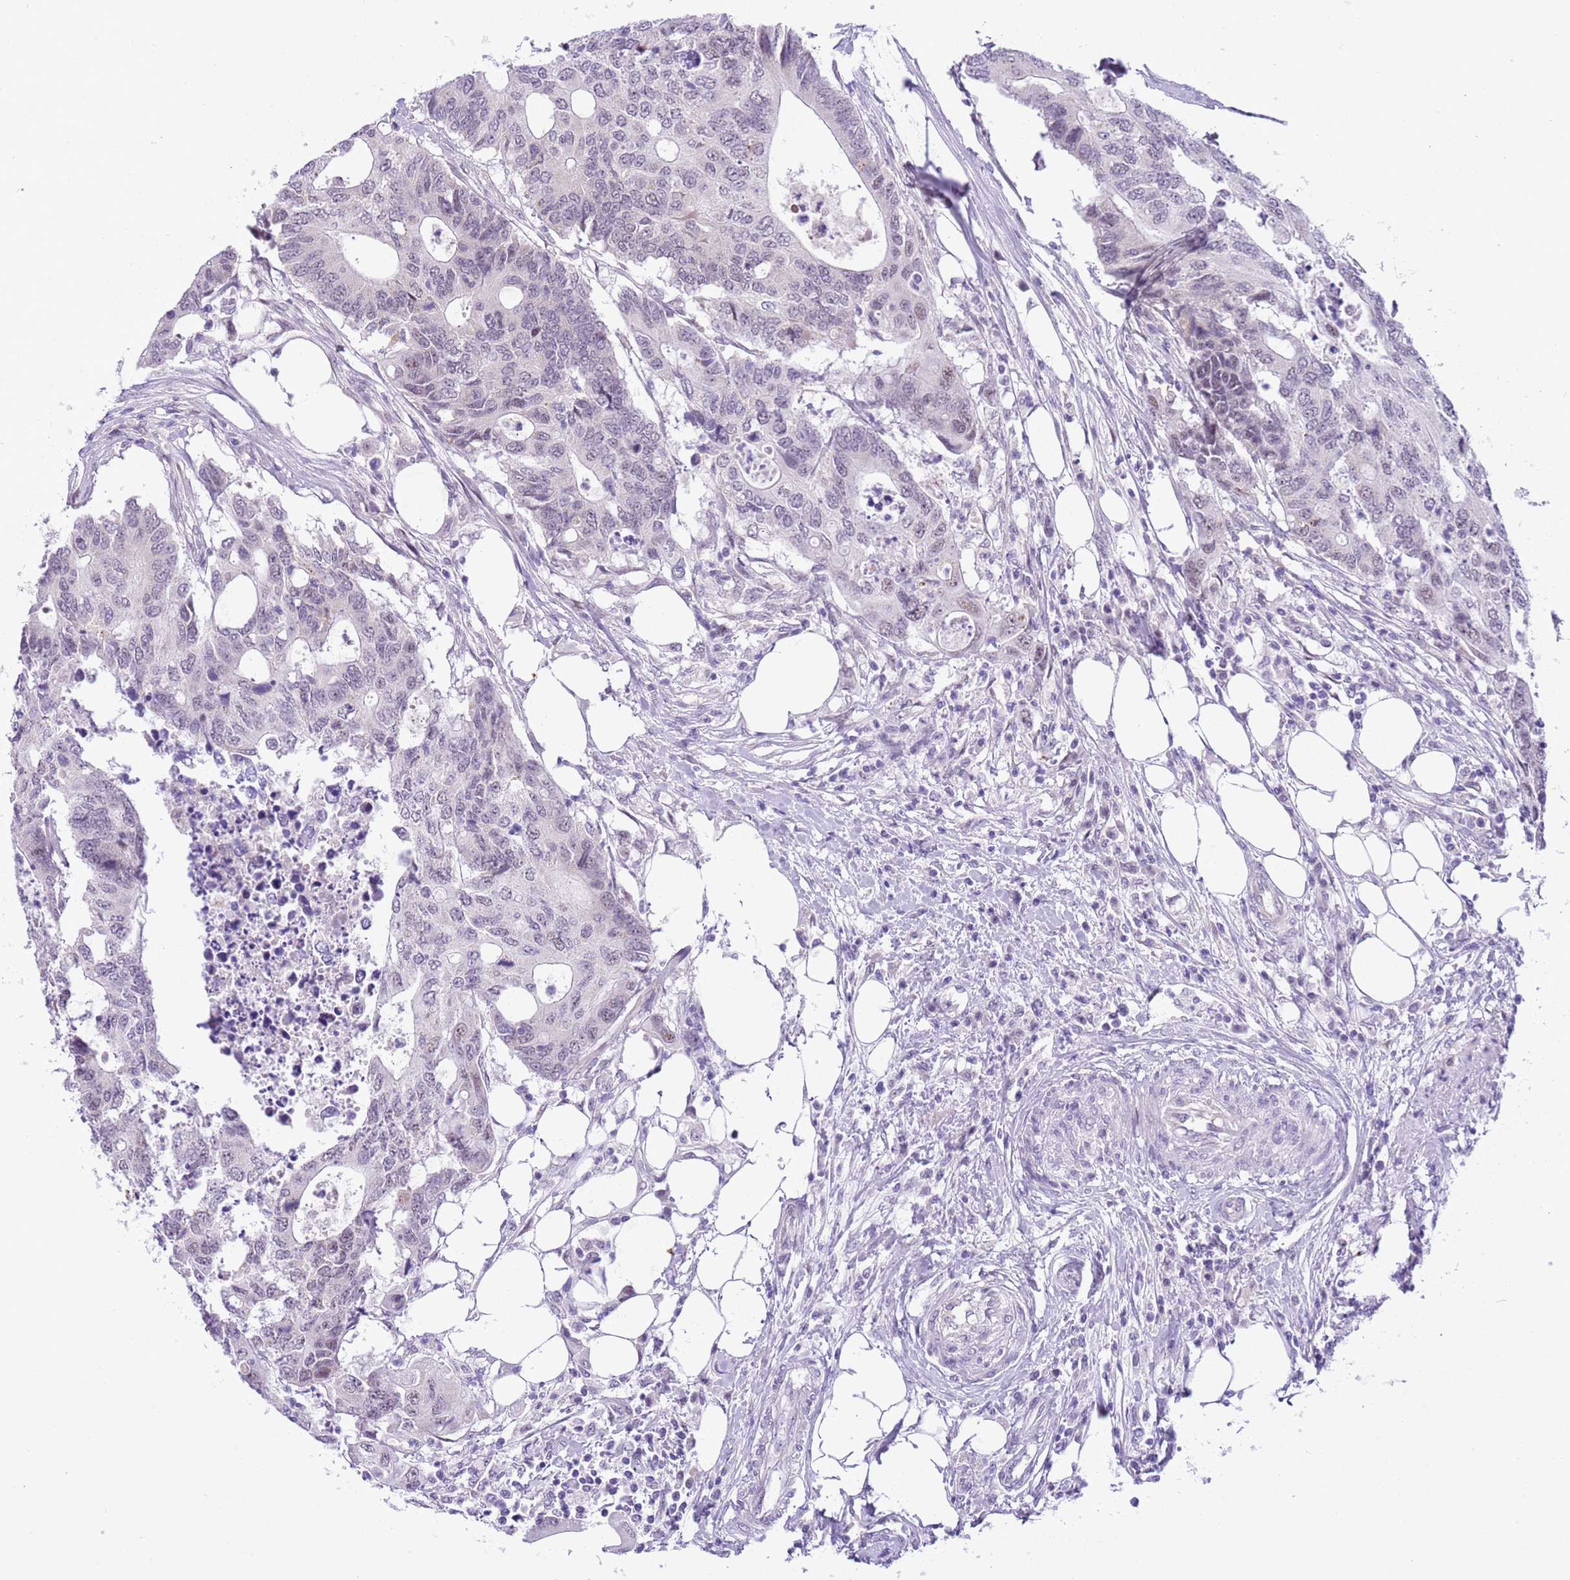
{"staining": {"intensity": "negative", "quantity": "none", "location": "none"}, "tissue": "colorectal cancer", "cell_type": "Tumor cells", "image_type": "cancer", "snomed": [{"axis": "morphology", "description": "Adenocarcinoma, NOS"}, {"axis": "topography", "description": "Colon"}], "caption": "DAB immunohistochemical staining of colorectal cancer (adenocarcinoma) exhibits no significant staining in tumor cells.", "gene": "FAM120C", "patient": {"sex": "male", "age": 71}}